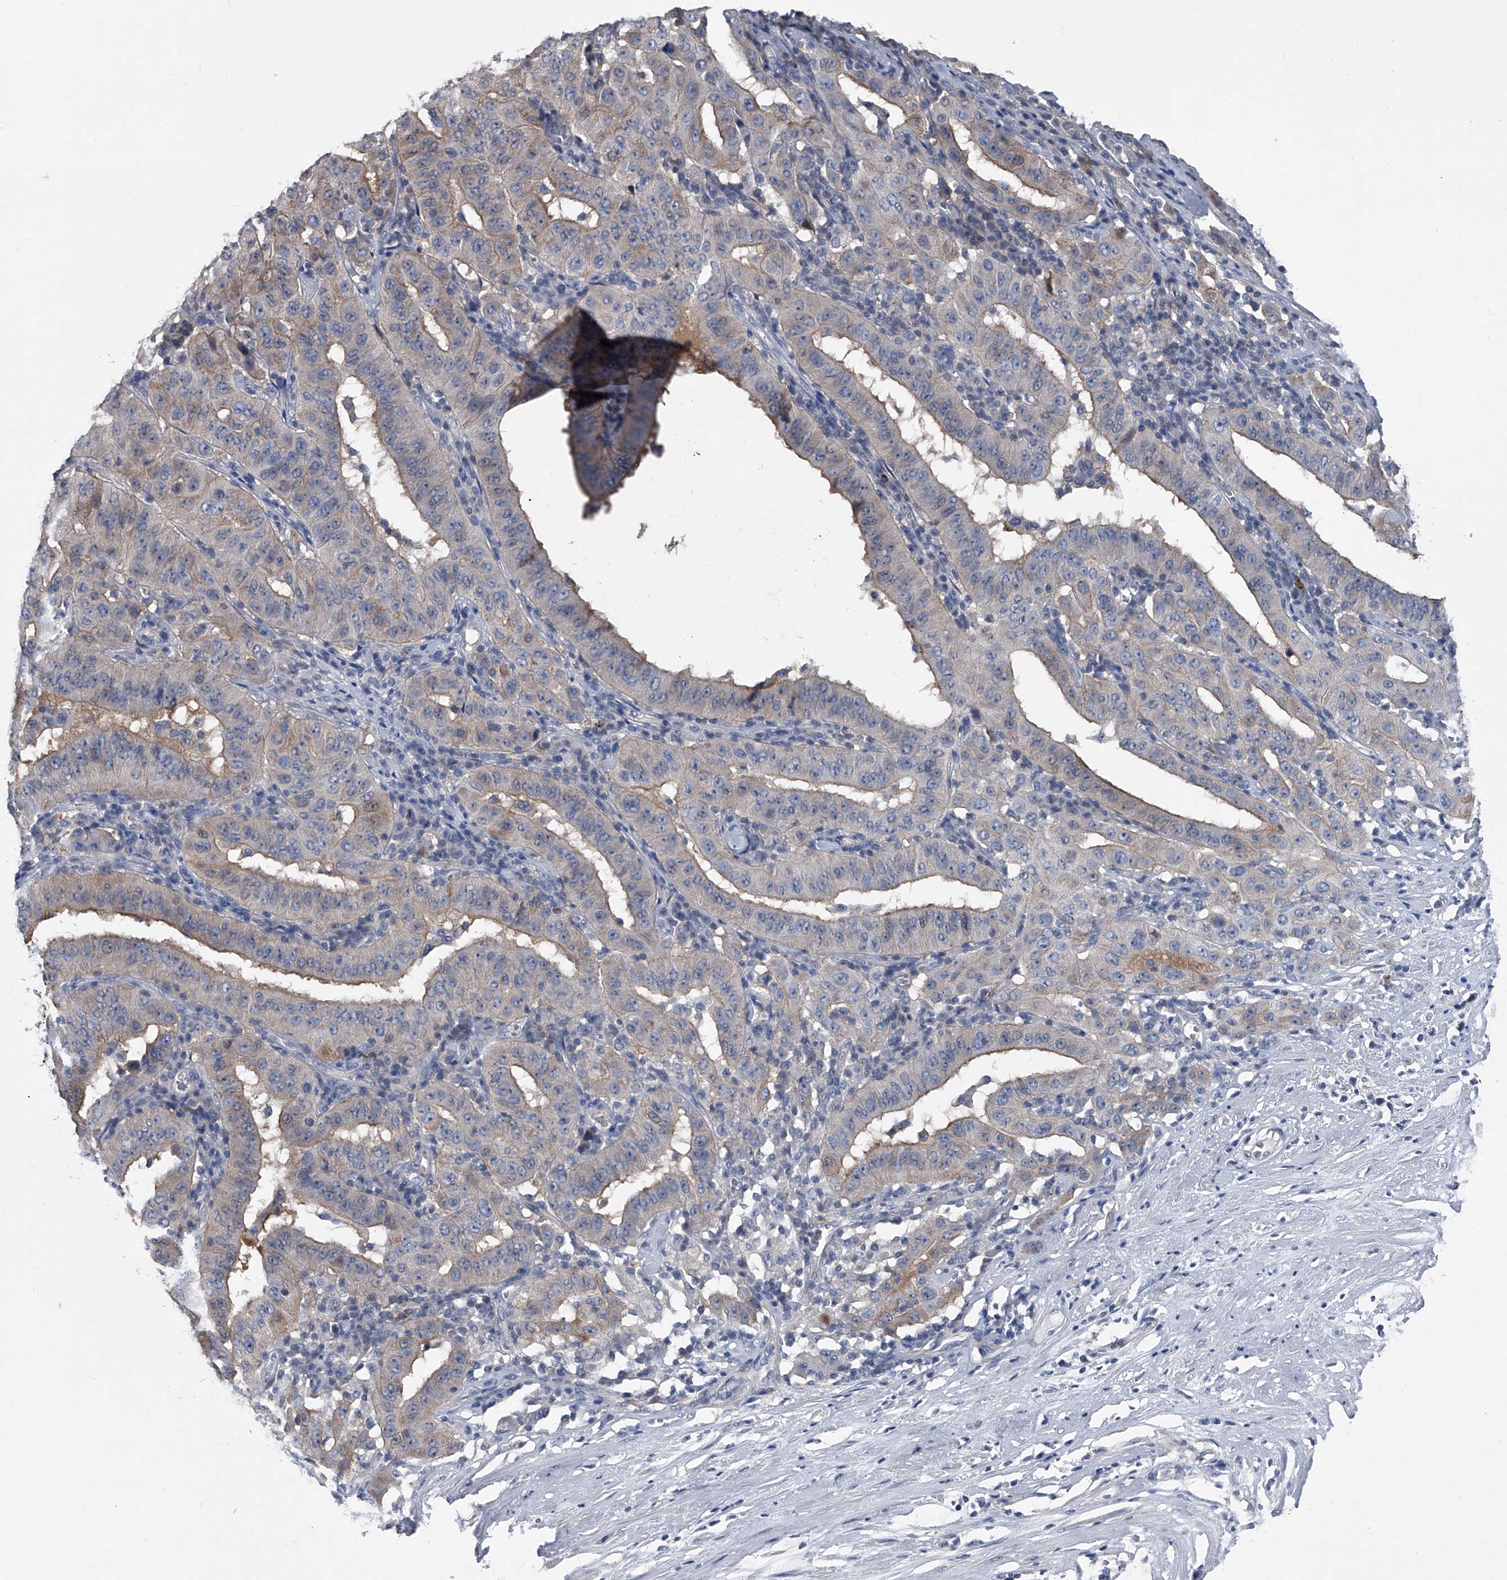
{"staining": {"intensity": "weak", "quantity": "25%-75%", "location": "cytoplasmic/membranous"}, "tissue": "pancreatic cancer", "cell_type": "Tumor cells", "image_type": "cancer", "snomed": [{"axis": "morphology", "description": "Adenocarcinoma, NOS"}, {"axis": "topography", "description": "Pancreas"}], "caption": "Immunohistochemical staining of adenocarcinoma (pancreatic) reveals low levels of weak cytoplasmic/membranous expression in approximately 25%-75% of tumor cells.", "gene": "KIF13A", "patient": {"sex": "male", "age": 63}}